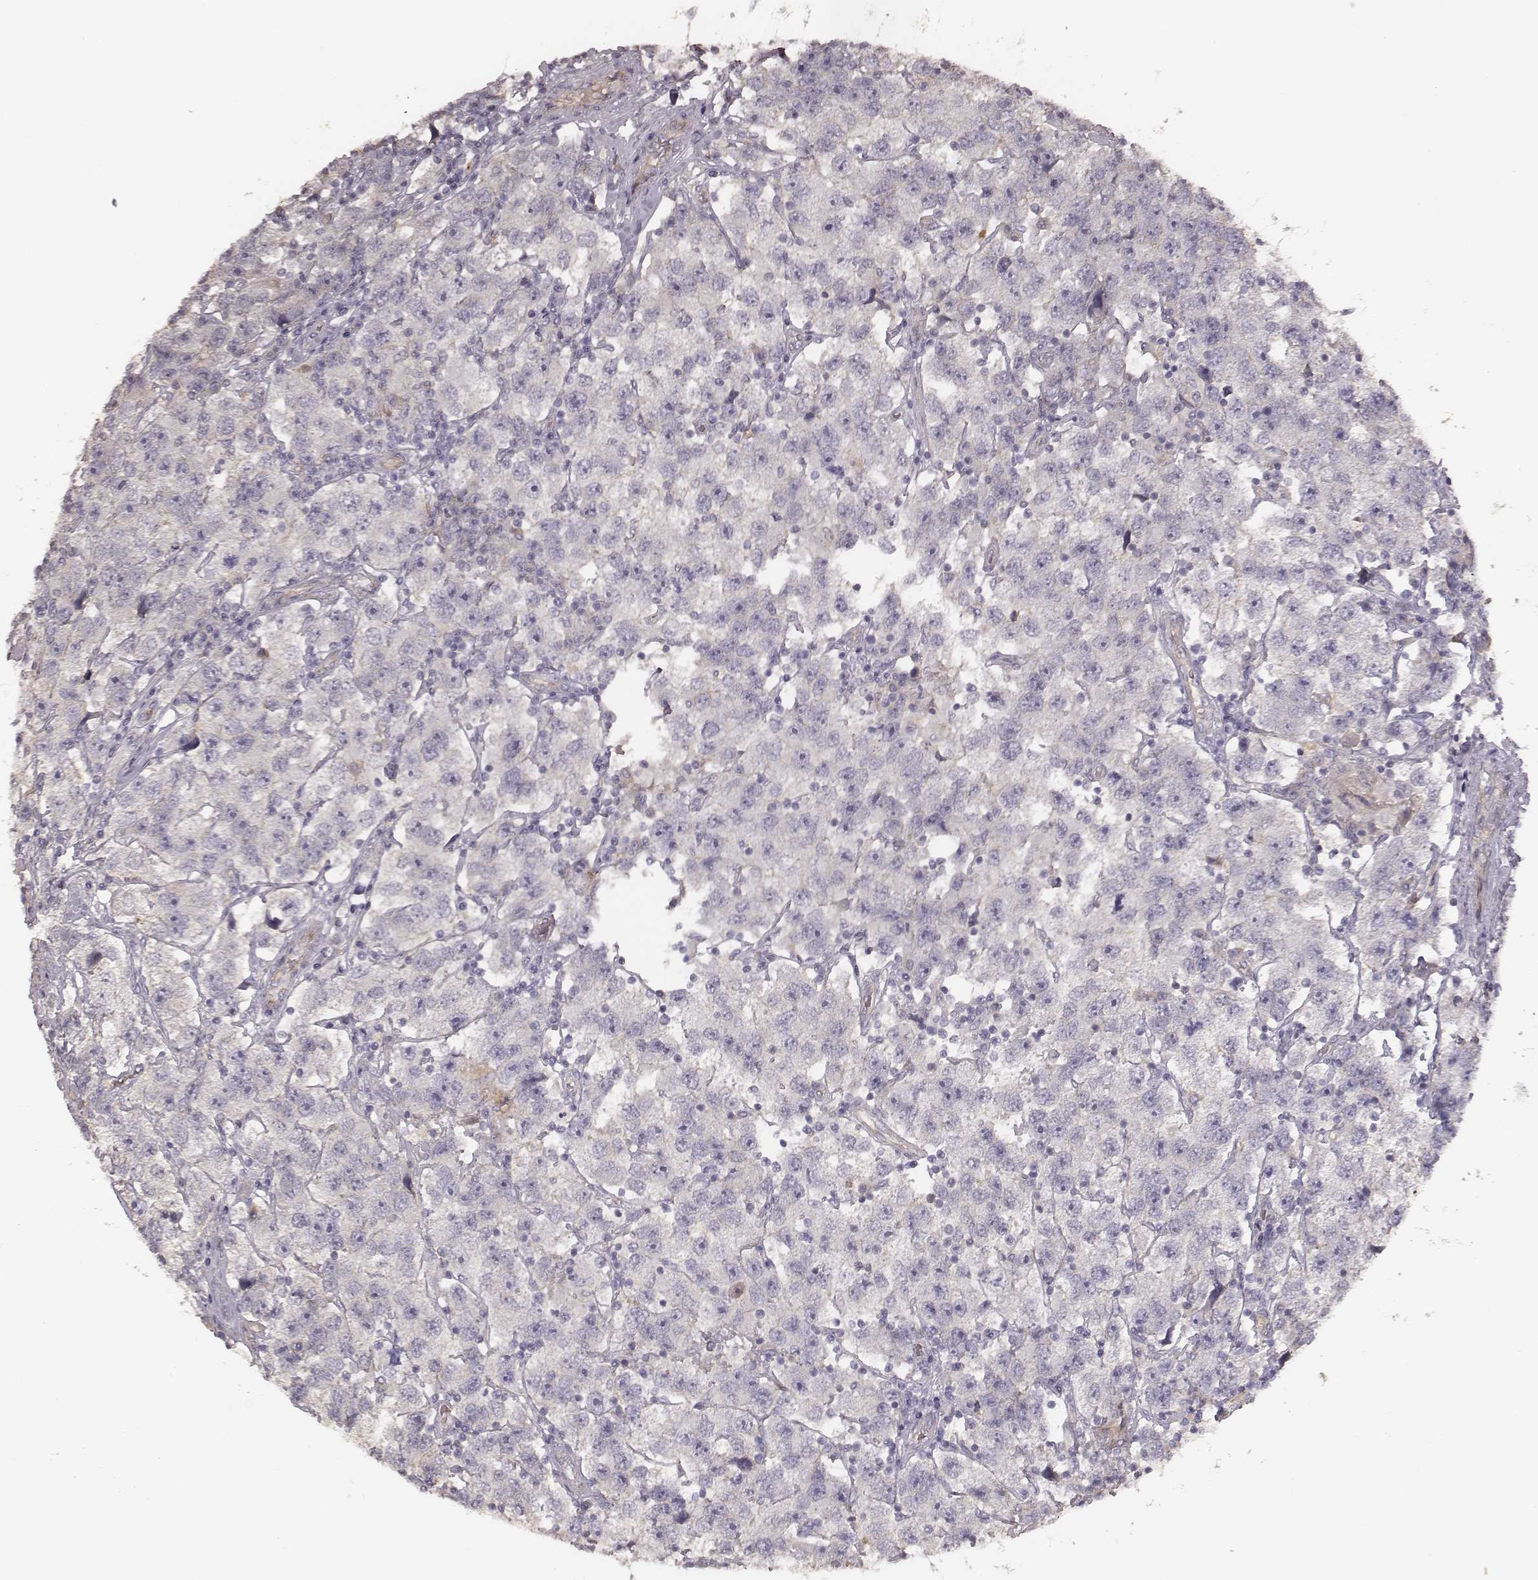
{"staining": {"intensity": "negative", "quantity": "none", "location": "none"}, "tissue": "testis cancer", "cell_type": "Tumor cells", "image_type": "cancer", "snomed": [{"axis": "morphology", "description": "Seminoma, NOS"}, {"axis": "topography", "description": "Testis"}], "caption": "An immunohistochemistry photomicrograph of testis seminoma is shown. There is no staining in tumor cells of testis seminoma.", "gene": "OTOGL", "patient": {"sex": "male", "age": 26}}